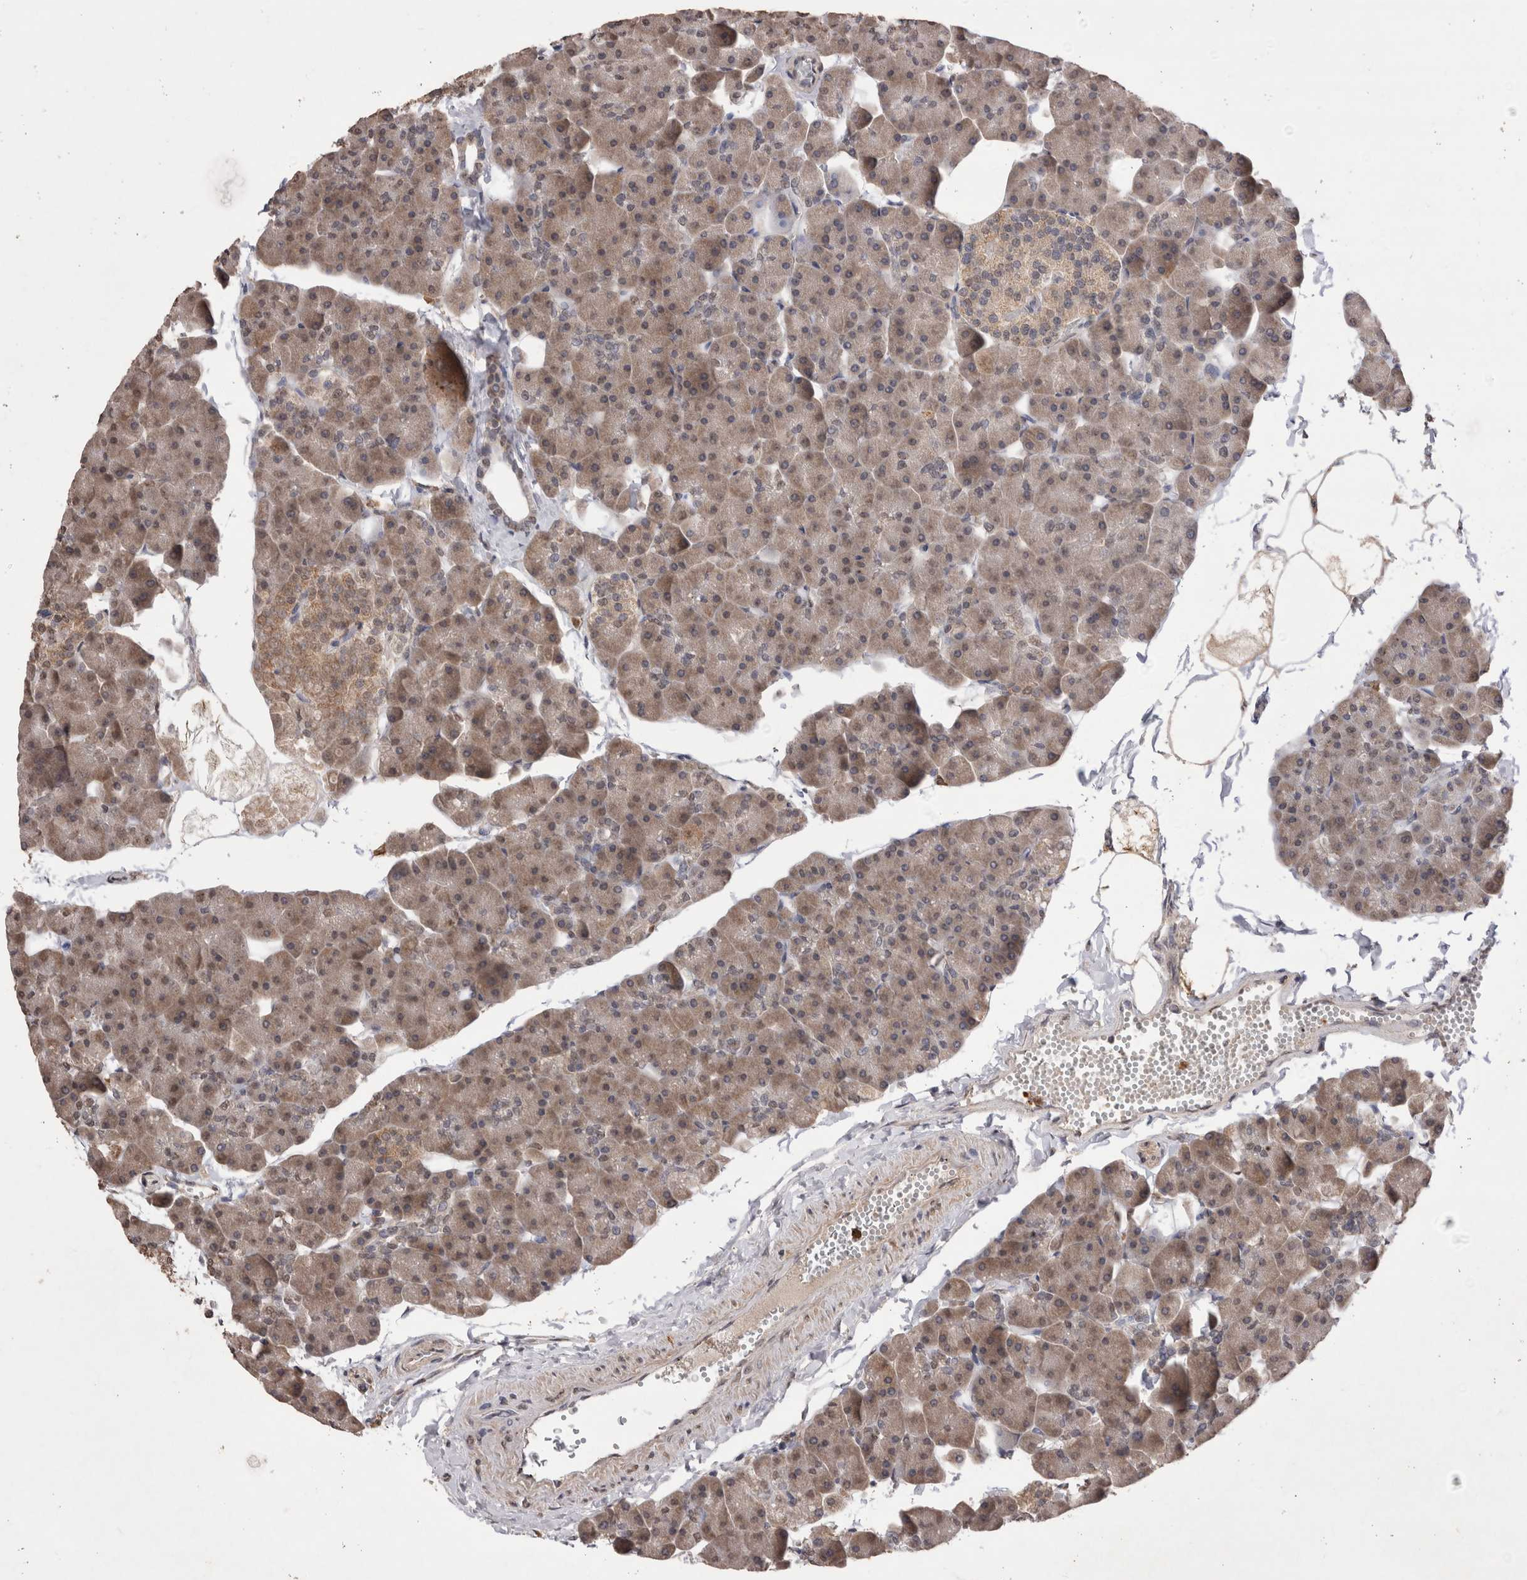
{"staining": {"intensity": "weak", "quantity": ">75%", "location": "cytoplasmic/membranous"}, "tissue": "pancreas", "cell_type": "Exocrine glandular cells", "image_type": "normal", "snomed": [{"axis": "morphology", "description": "Normal tissue, NOS"}, {"axis": "topography", "description": "Pancreas"}], "caption": "Pancreas stained with DAB (3,3'-diaminobenzidine) IHC reveals low levels of weak cytoplasmic/membranous expression in about >75% of exocrine glandular cells. (brown staining indicates protein expression, while blue staining denotes nuclei).", "gene": "GRK5", "patient": {"sex": "male", "age": 35}}